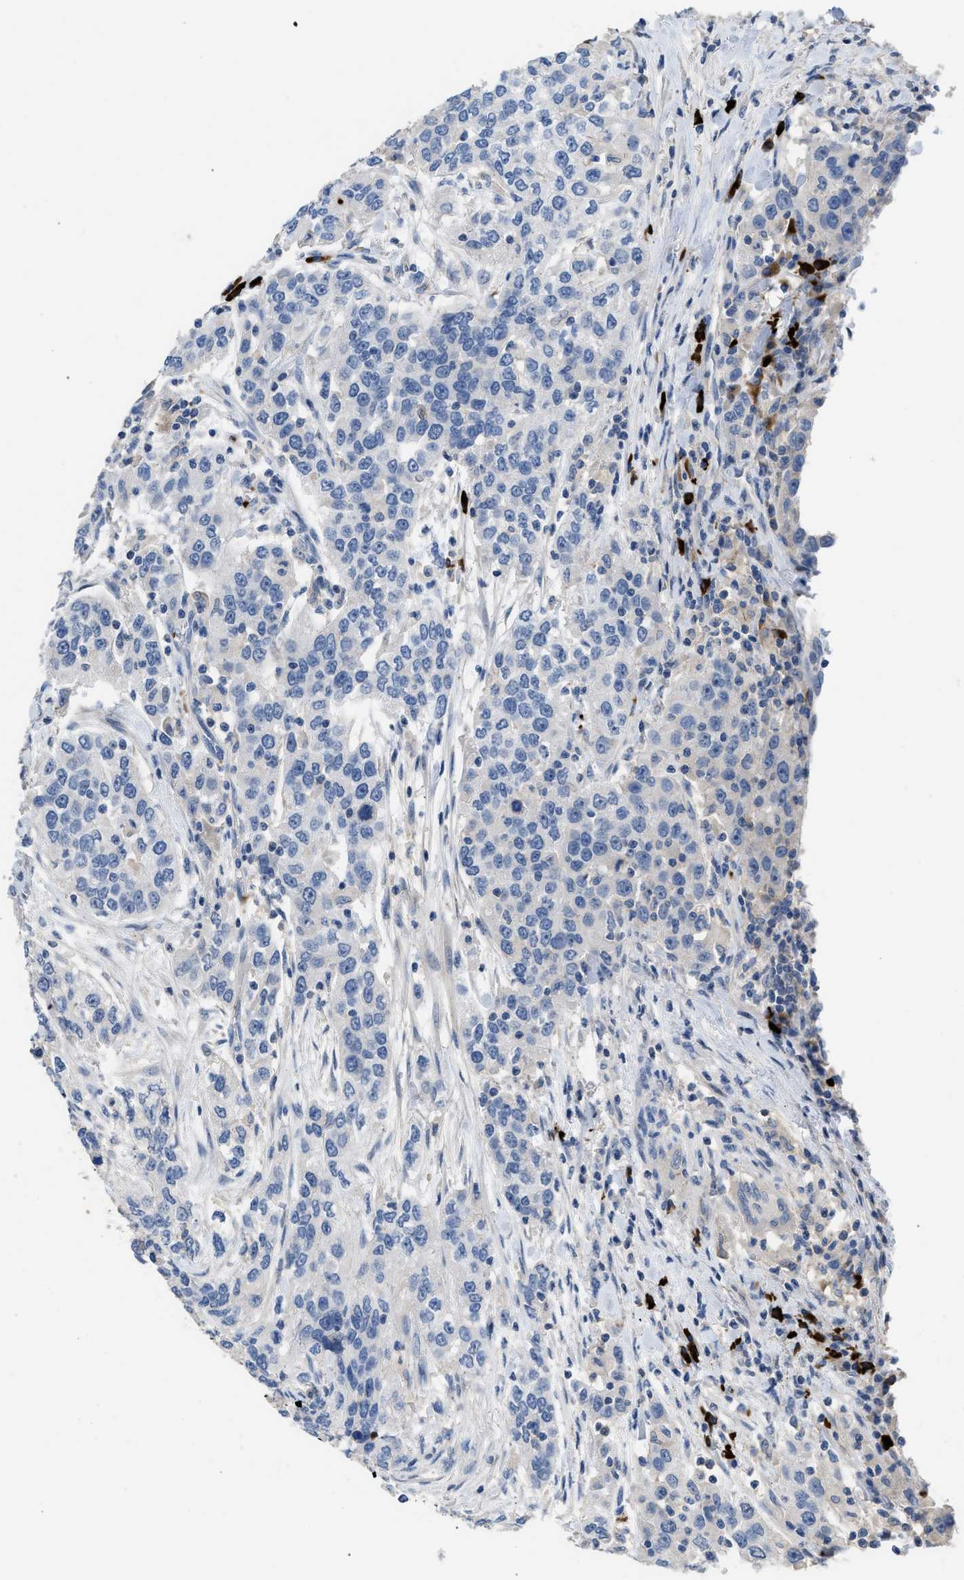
{"staining": {"intensity": "negative", "quantity": "none", "location": "none"}, "tissue": "urothelial cancer", "cell_type": "Tumor cells", "image_type": "cancer", "snomed": [{"axis": "morphology", "description": "Urothelial carcinoma, High grade"}, {"axis": "topography", "description": "Urinary bladder"}], "caption": "IHC of human urothelial cancer exhibits no staining in tumor cells.", "gene": "FGF18", "patient": {"sex": "female", "age": 80}}